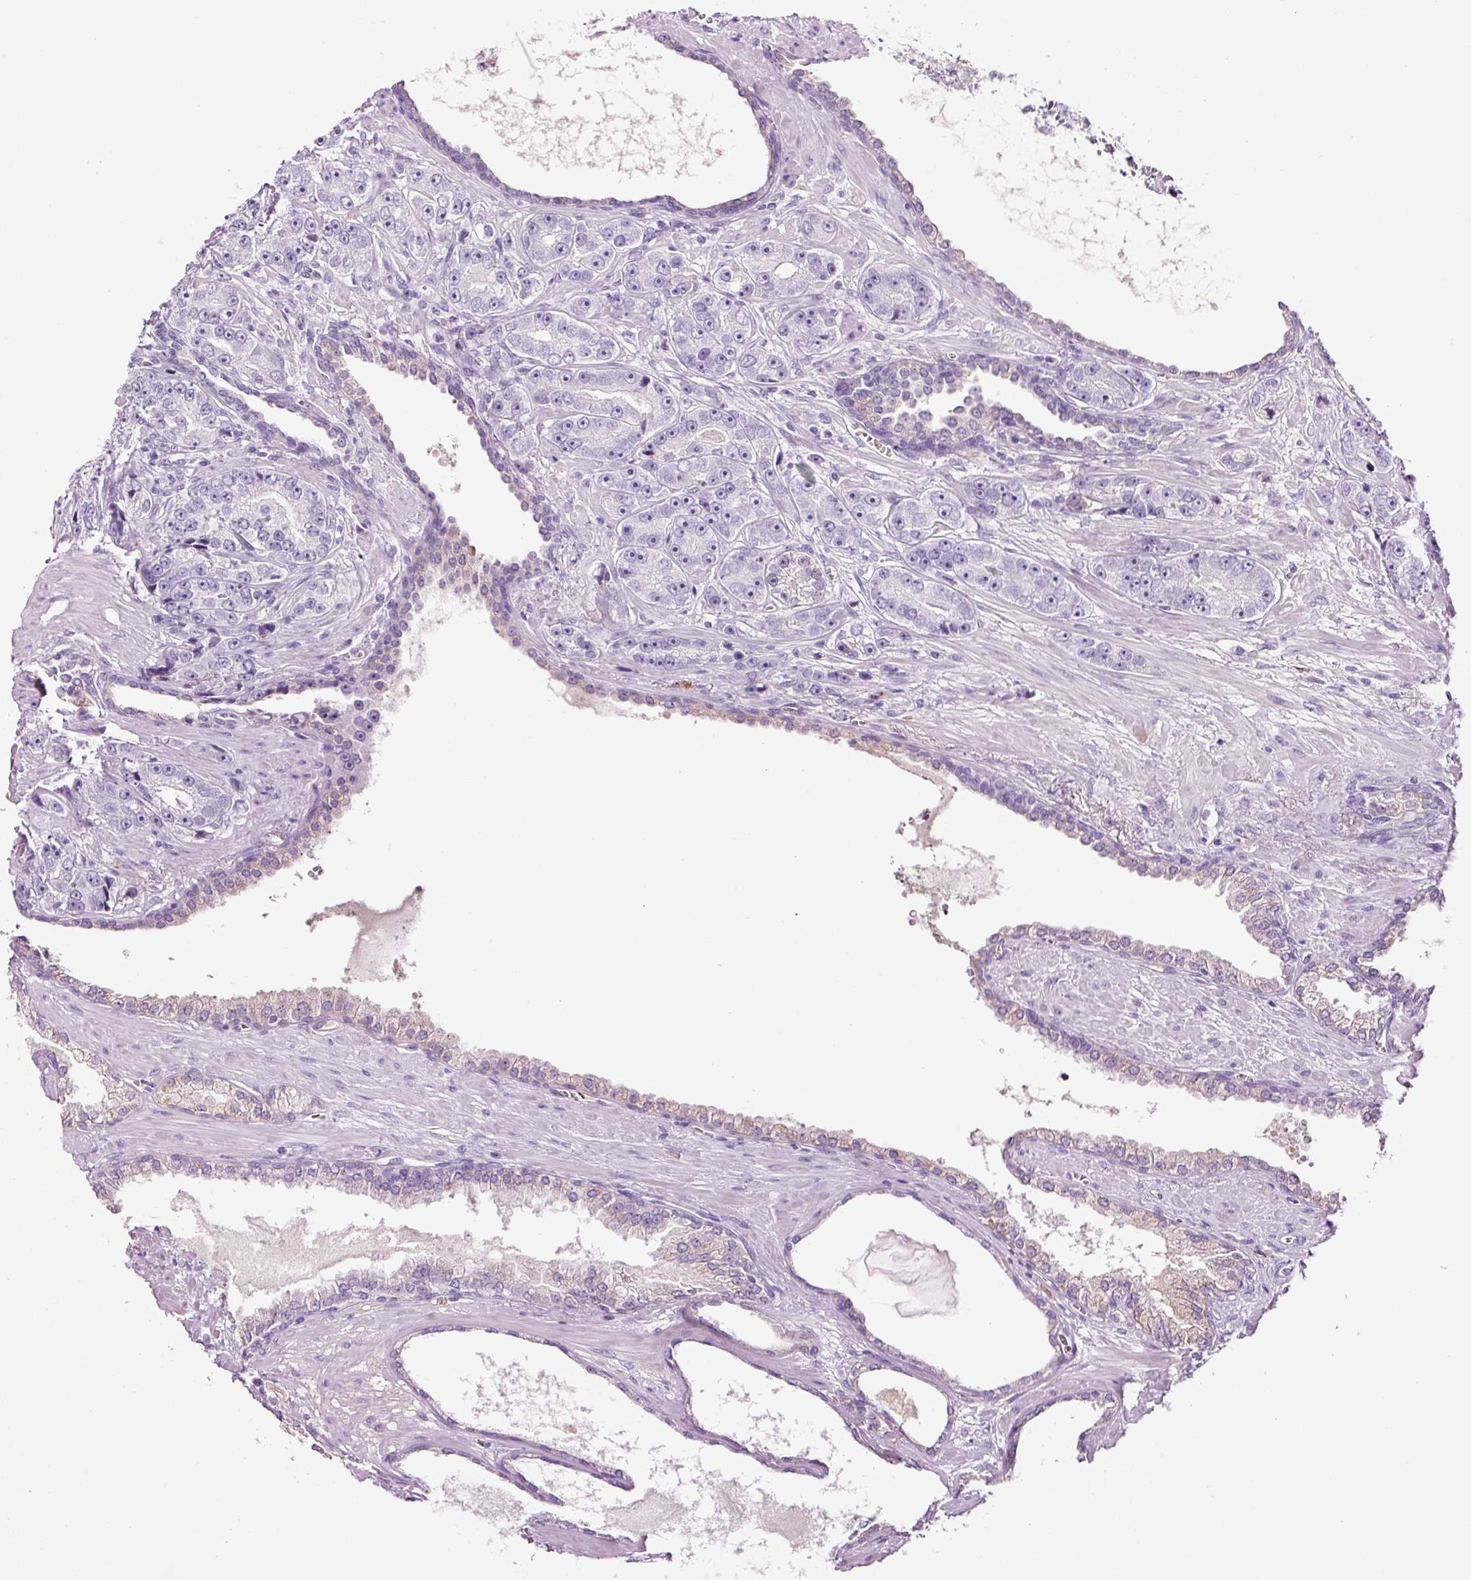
{"staining": {"intensity": "negative", "quantity": "none", "location": "none"}, "tissue": "prostate cancer", "cell_type": "Tumor cells", "image_type": "cancer", "snomed": [{"axis": "morphology", "description": "Adenocarcinoma, High grade"}, {"axis": "topography", "description": "Prostate"}], "caption": "Prostate cancer was stained to show a protein in brown. There is no significant expression in tumor cells.", "gene": "KLF1", "patient": {"sex": "male", "age": 71}}